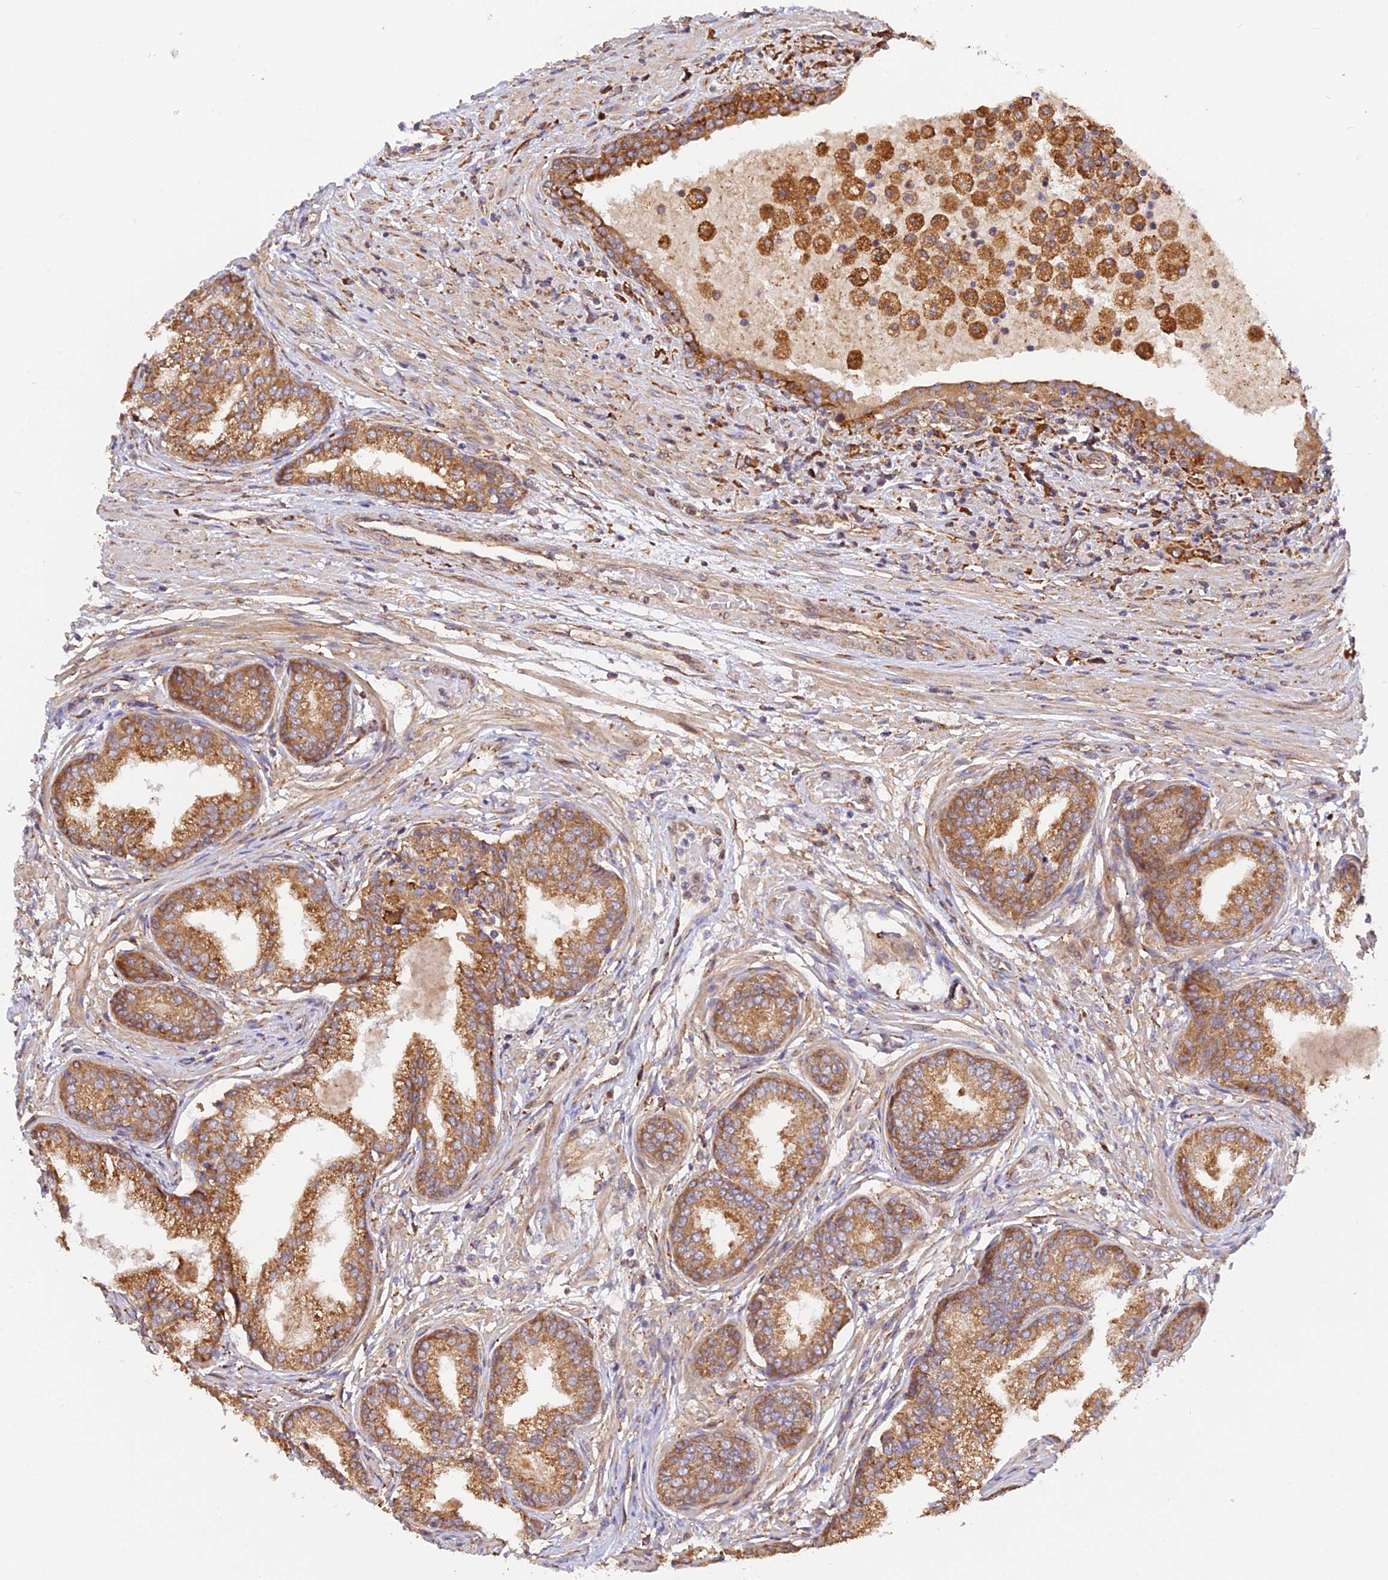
{"staining": {"intensity": "moderate", "quantity": ">75%", "location": "cytoplasmic/membranous"}, "tissue": "prostate cancer", "cell_type": "Tumor cells", "image_type": "cancer", "snomed": [{"axis": "morphology", "description": "Adenocarcinoma, High grade"}, {"axis": "topography", "description": "Prostate"}], "caption": "Moderate cytoplasmic/membranous protein positivity is identified in about >75% of tumor cells in prostate cancer (adenocarcinoma (high-grade)).", "gene": "RPL5", "patient": {"sex": "male", "age": 67}}